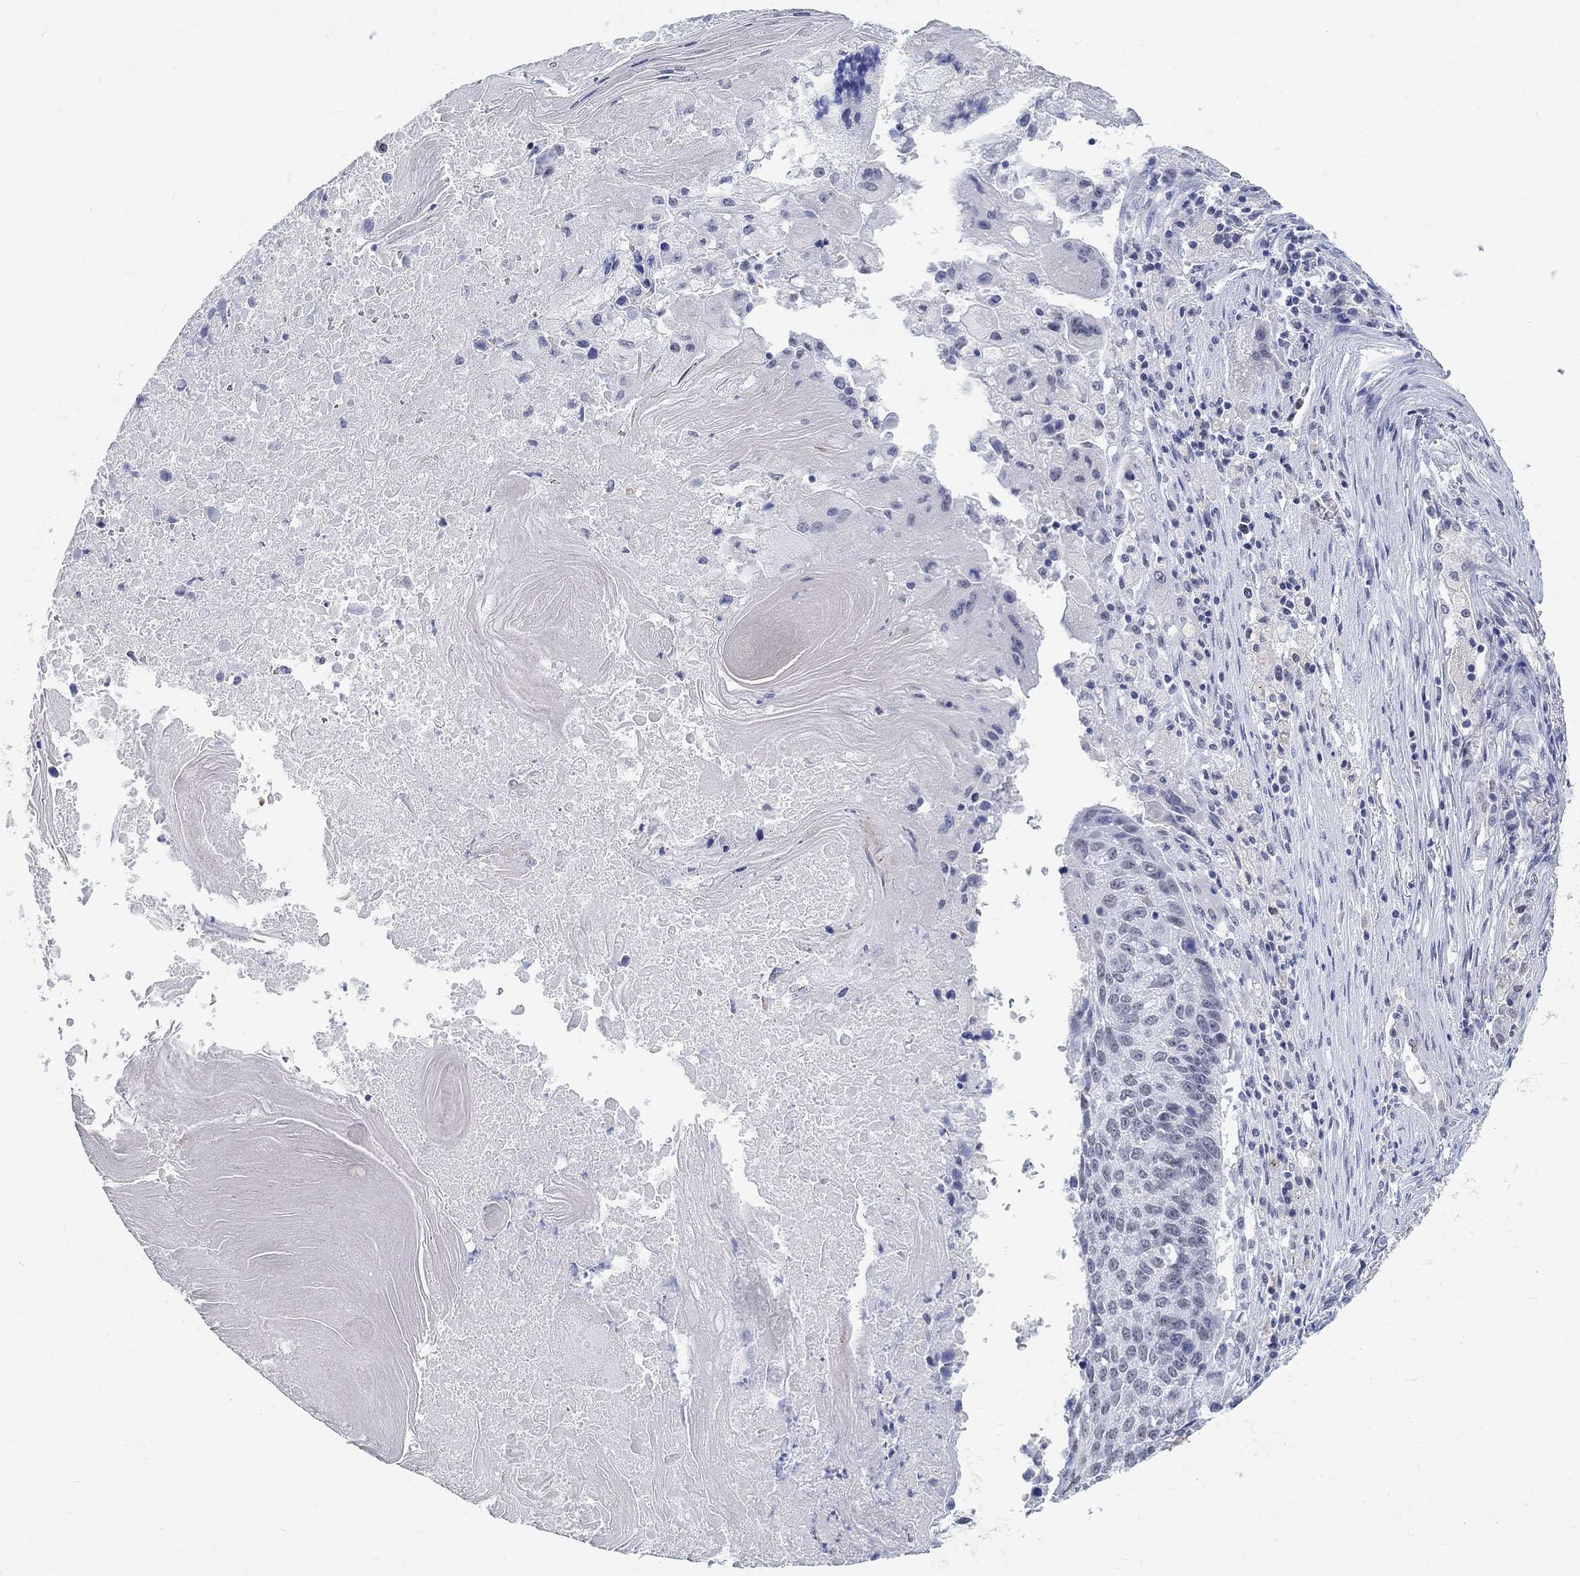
{"staining": {"intensity": "negative", "quantity": "none", "location": "none"}, "tissue": "lung cancer", "cell_type": "Tumor cells", "image_type": "cancer", "snomed": [{"axis": "morphology", "description": "Squamous cell carcinoma, NOS"}, {"axis": "topography", "description": "Lung"}], "caption": "The immunohistochemistry (IHC) image has no significant positivity in tumor cells of lung cancer tissue.", "gene": "ANKS1B", "patient": {"sex": "male", "age": 73}}